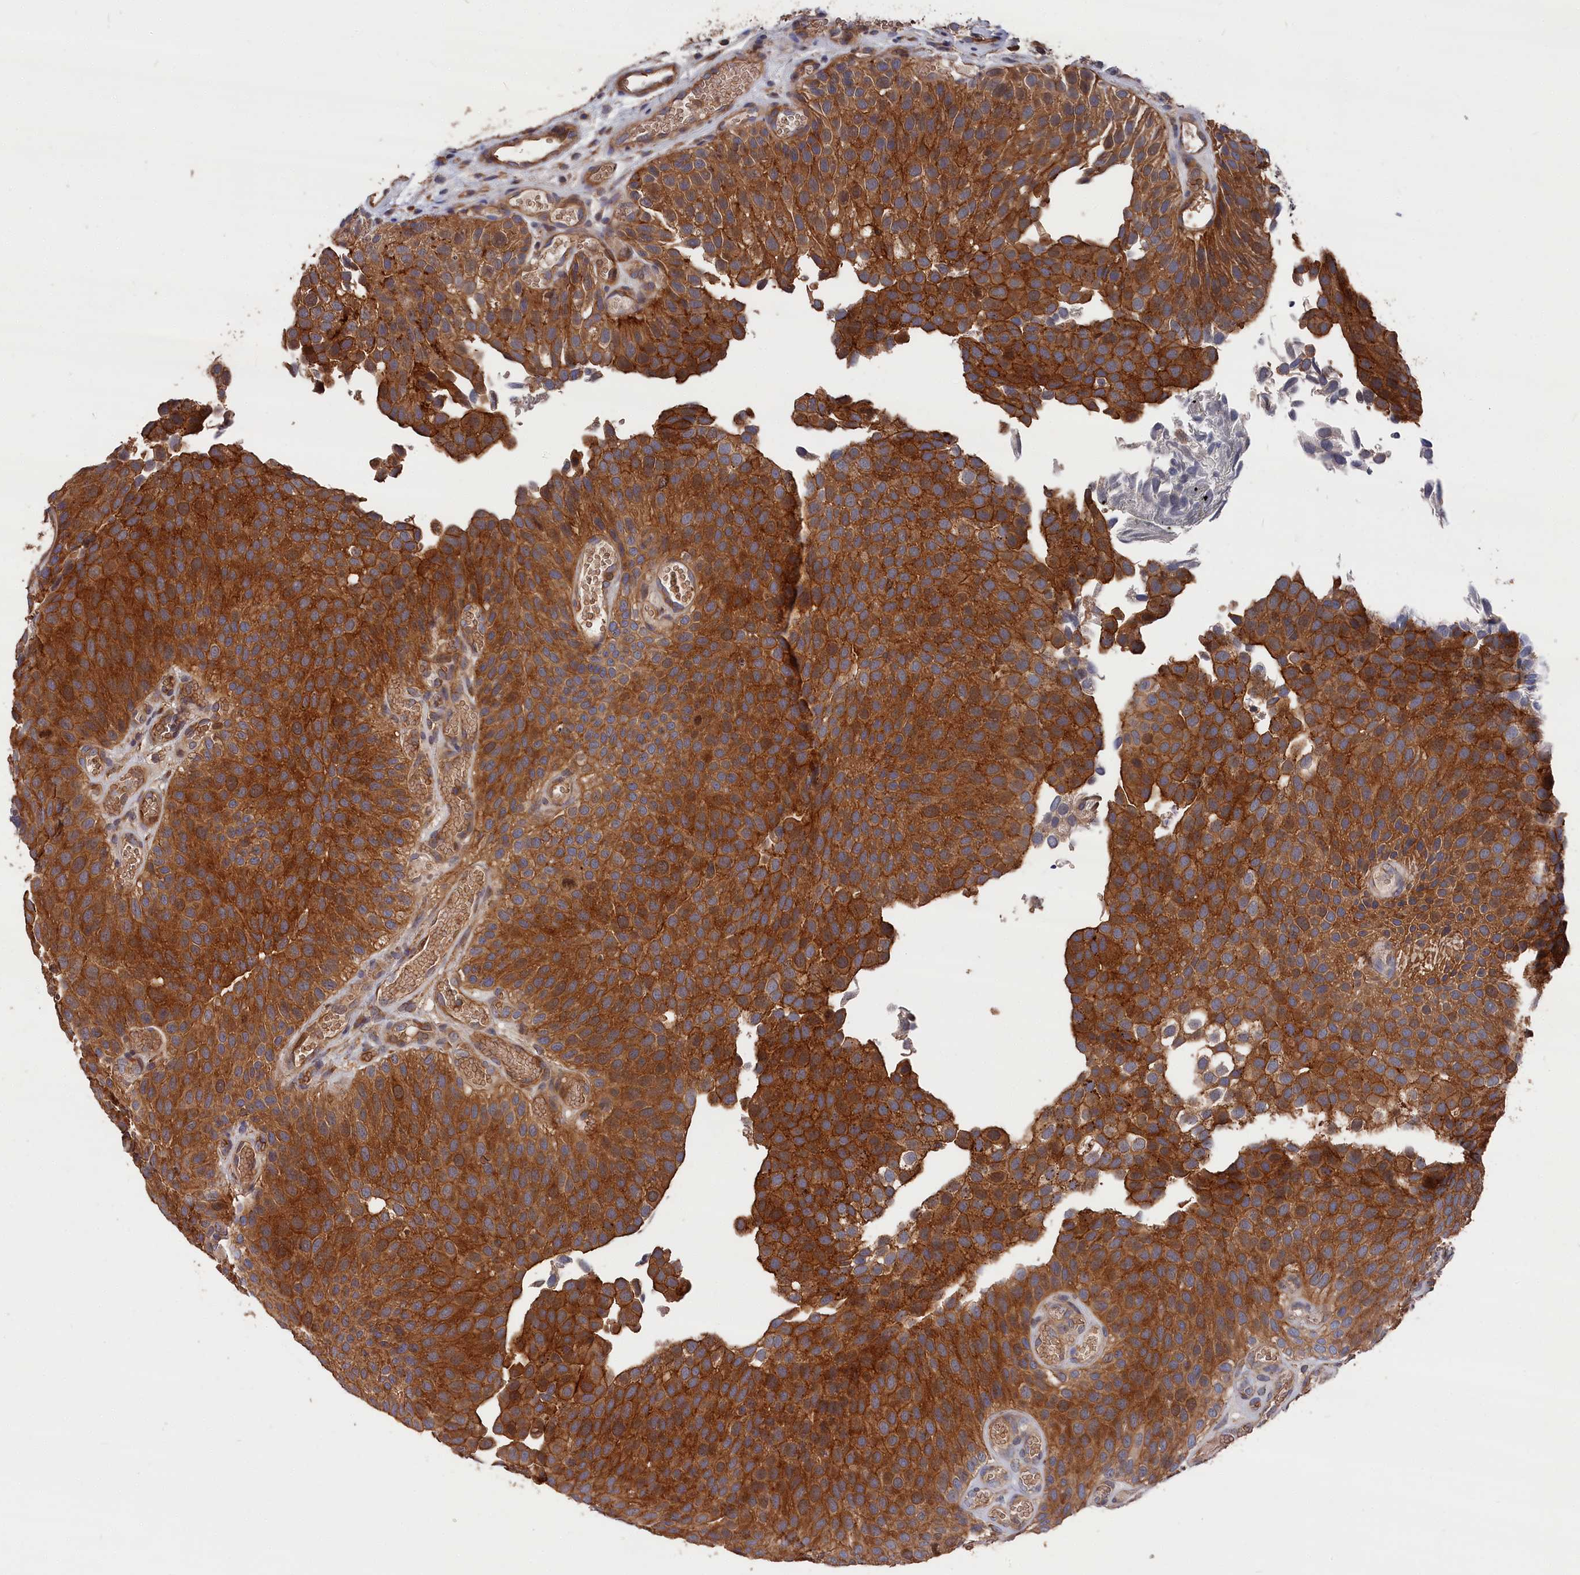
{"staining": {"intensity": "strong", "quantity": ">75%", "location": "cytoplasmic/membranous"}, "tissue": "urothelial cancer", "cell_type": "Tumor cells", "image_type": "cancer", "snomed": [{"axis": "morphology", "description": "Urothelial carcinoma, Low grade"}, {"axis": "topography", "description": "Urinary bladder"}], "caption": "DAB (3,3'-diaminobenzidine) immunohistochemical staining of human urothelial carcinoma (low-grade) displays strong cytoplasmic/membranous protein expression in about >75% of tumor cells.", "gene": "RMI2", "patient": {"sex": "male", "age": 89}}